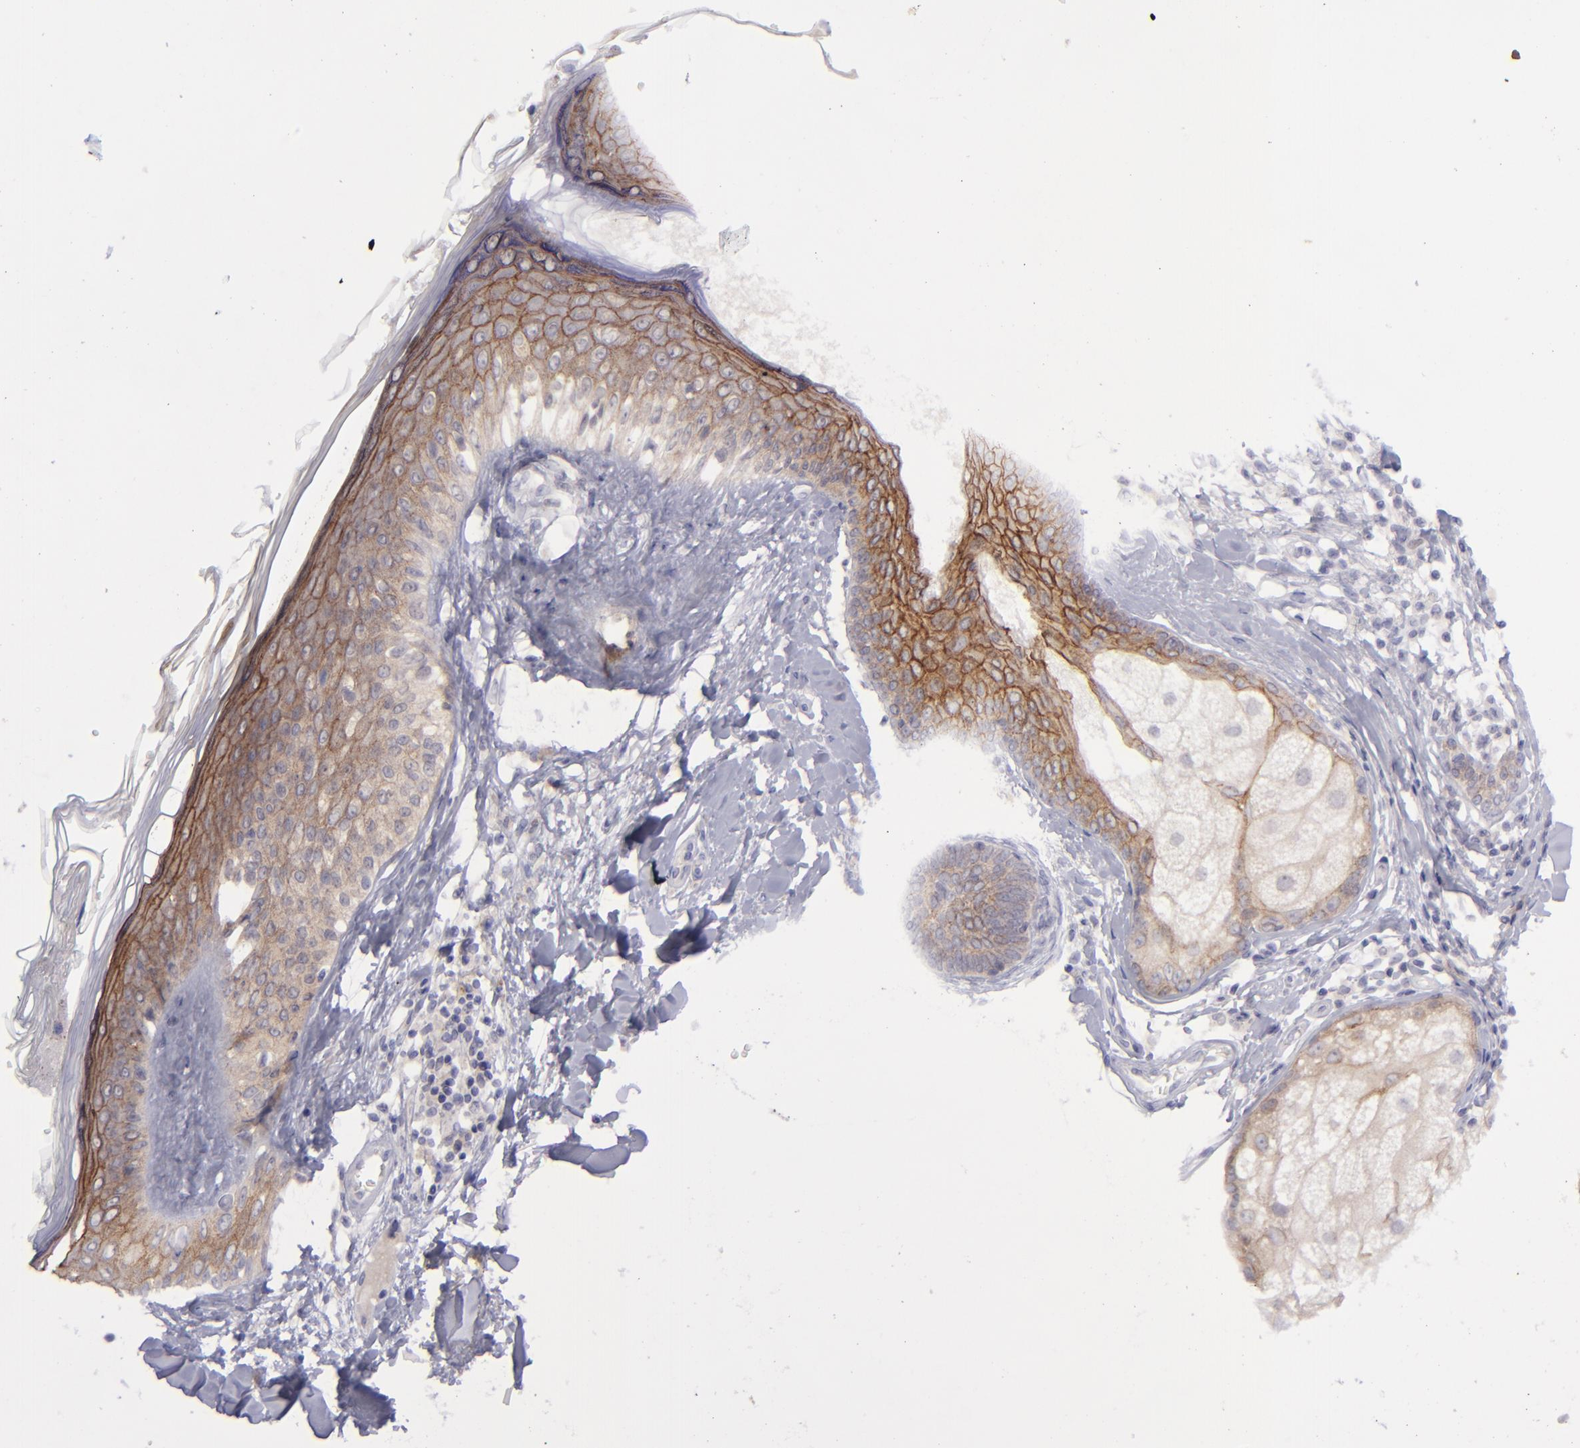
{"staining": {"intensity": "negative", "quantity": "none", "location": "none"}, "tissue": "melanoma", "cell_type": "Tumor cells", "image_type": "cancer", "snomed": [{"axis": "morphology", "description": "Malignant melanoma, NOS"}, {"axis": "topography", "description": "Skin"}], "caption": "DAB (3,3'-diaminobenzidine) immunohistochemical staining of human malignant melanoma exhibits no significant expression in tumor cells.", "gene": "EVPL", "patient": {"sex": "female", "age": 82}}